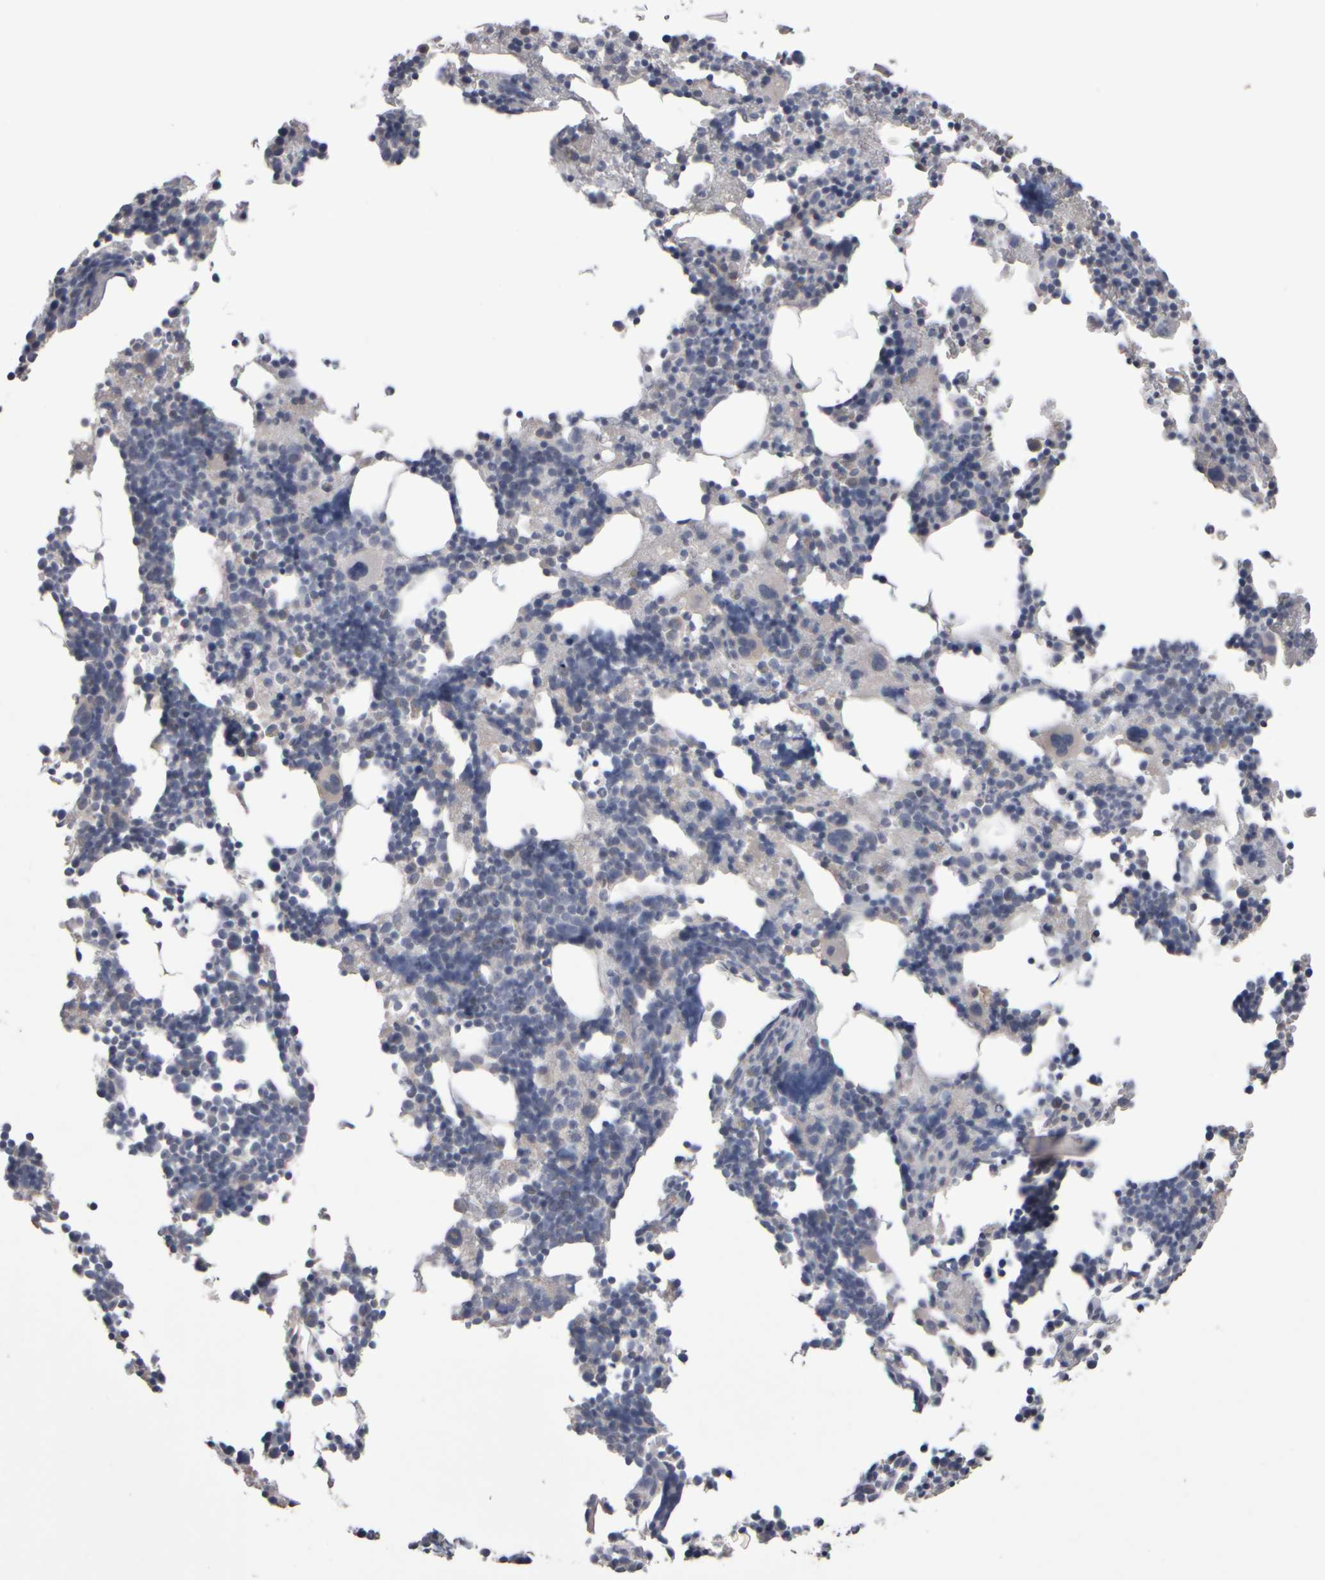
{"staining": {"intensity": "negative", "quantity": "none", "location": "none"}, "tissue": "bone marrow", "cell_type": "Hematopoietic cells", "image_type": "normal", "snomed": [{"axis": "morphology", "description": "Normal tissue, NOS"}, {"axis": "morphology", "description": "Inflammation, NOS"}, {"axis": "topography", "description": "Bone marrow"}], "caption": "Hematopoietic cells are negative for protein expression in benign human bone marrow. (Brightfield microscopy of DAB immunohistochemistry (IHC) at high magnification).", "gene": "EPHX2", "patient": {"sex": "male", "age": 31}}